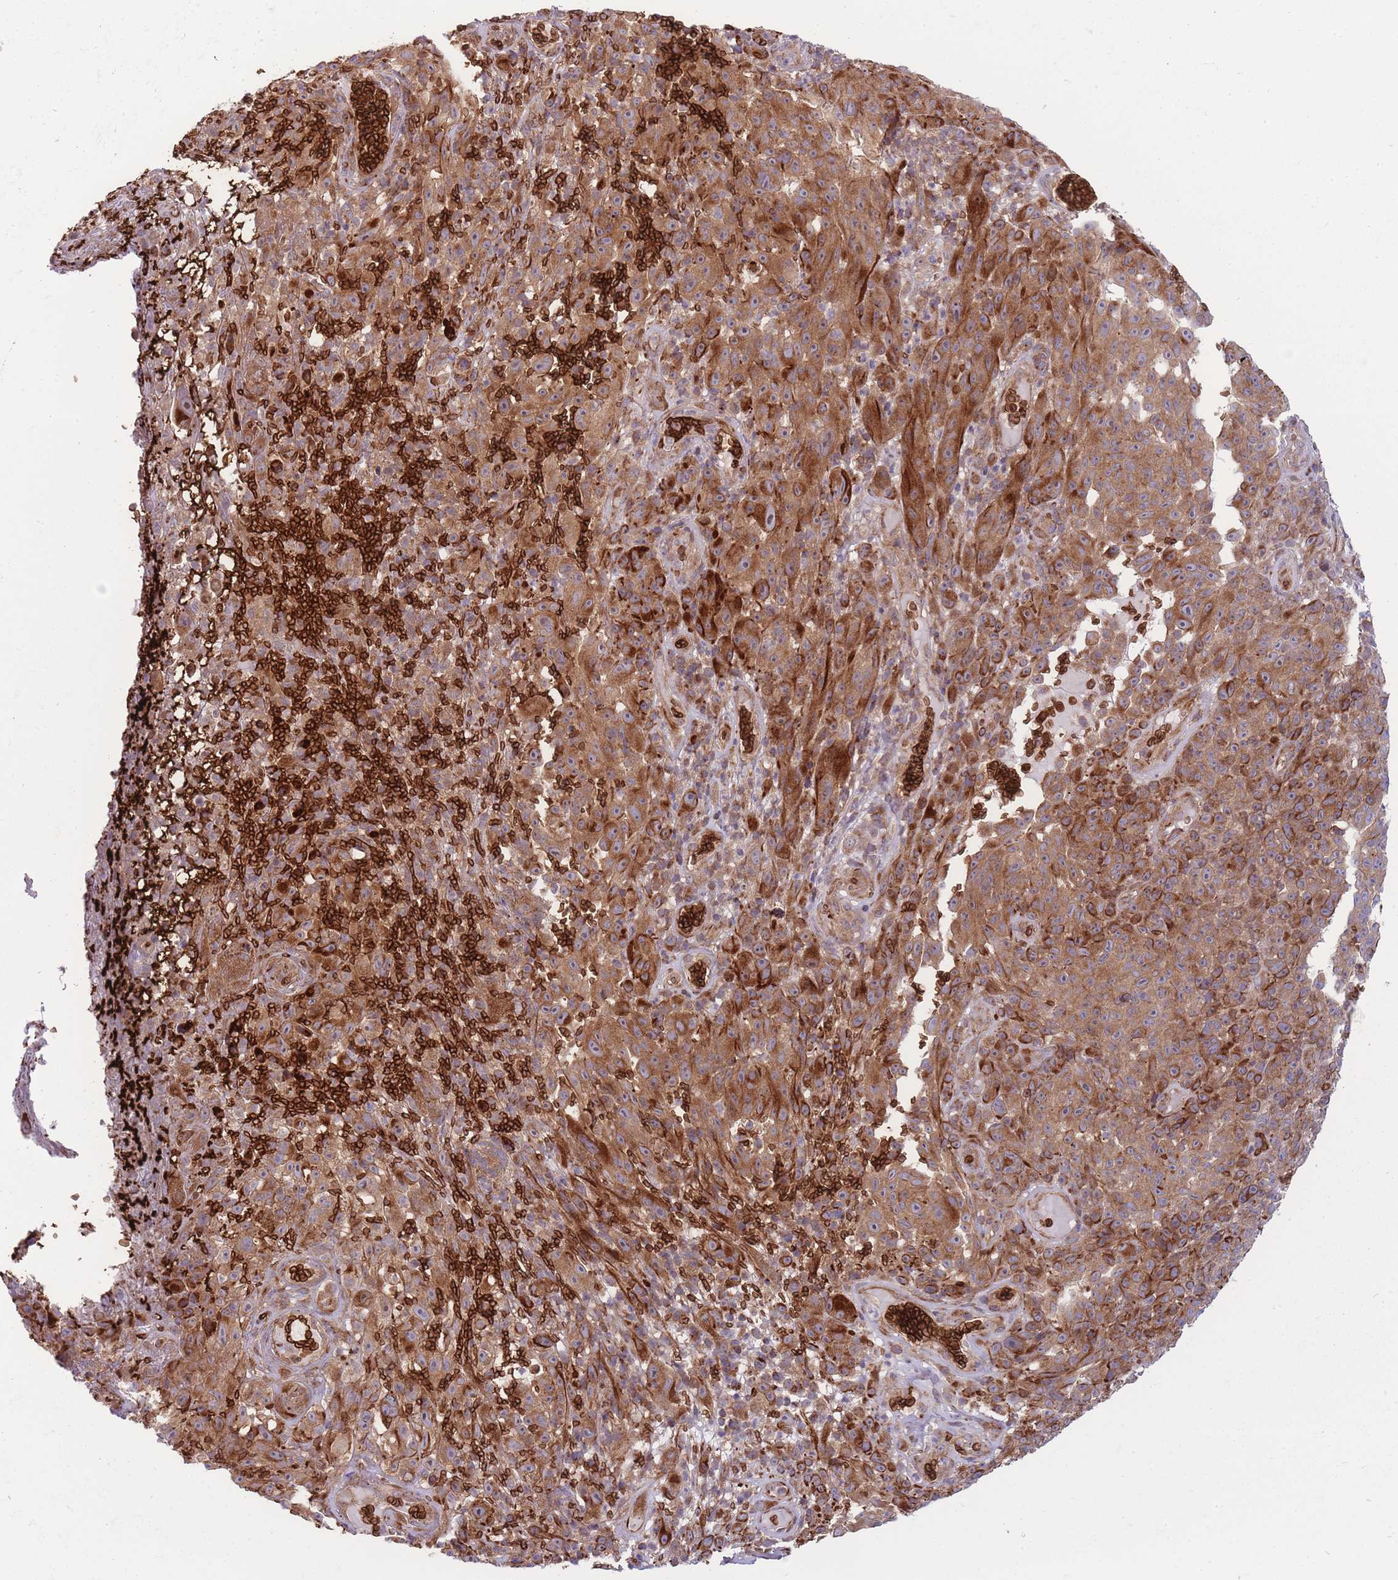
{"staining": {"intensity": "moderate", "quantity": ">75%", "location": "cytoplasmic/membranous"}, "tissue": "melanoma", "cell_type": "Tumor cells", "image_type": "cancer", "snomed": [{"axis": "morphology", "description": "Malignant melanoma, NOS"}, {"axis": "topography", "description": "Skin"}], "caption": "High-power microscopy captured an immunohistochemistry histopathology image of malignant melanoma, revealing moderate cytoplasmic/membranous positivity in approximately >75% of tumor cells.", "gene": "ANKRD10", "patient": {"sex": "female", "age": 82}}